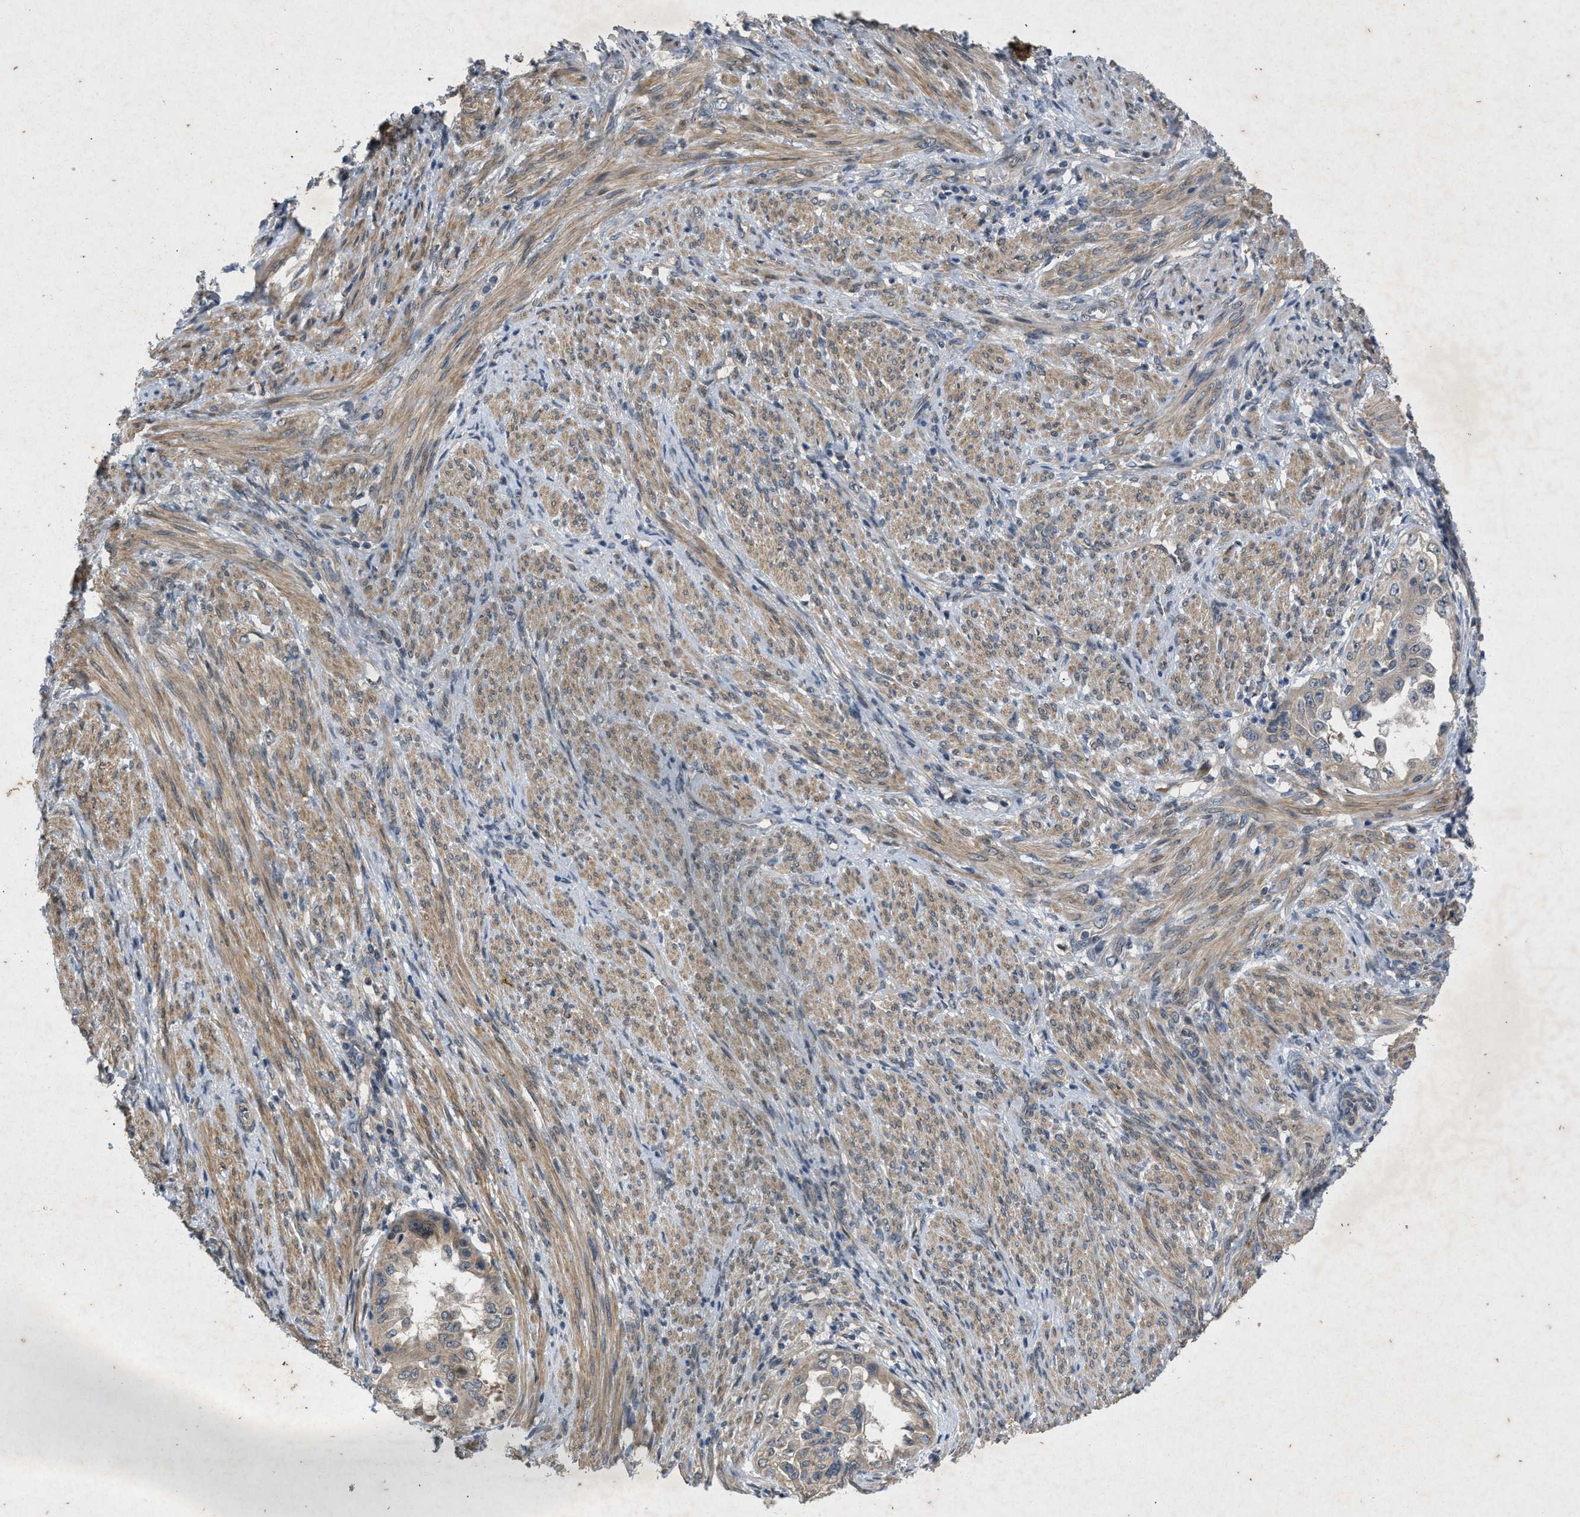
{"staining": {"intensity": "moderate", "quantity": "25%-75%", "location": "cytoplasmic/membranous"}, "tissue": "endometrial cancer", "cell_type": "Tumor cells", "image_type": "cancer", "snomed": [{"axis": "morphology", "description": "Adenocarcinoma, NOS"}, {"axis": "topography", "description": "Endometrium"}], "caption": "Endometrial cancer (adenocarcinoma) tissue shows moderate cytoplasmic/membranous expression in approximately 25%-75% of tumor cells", "gene": "PRKG2", "patient": {"sex": "female", "age": 85}}